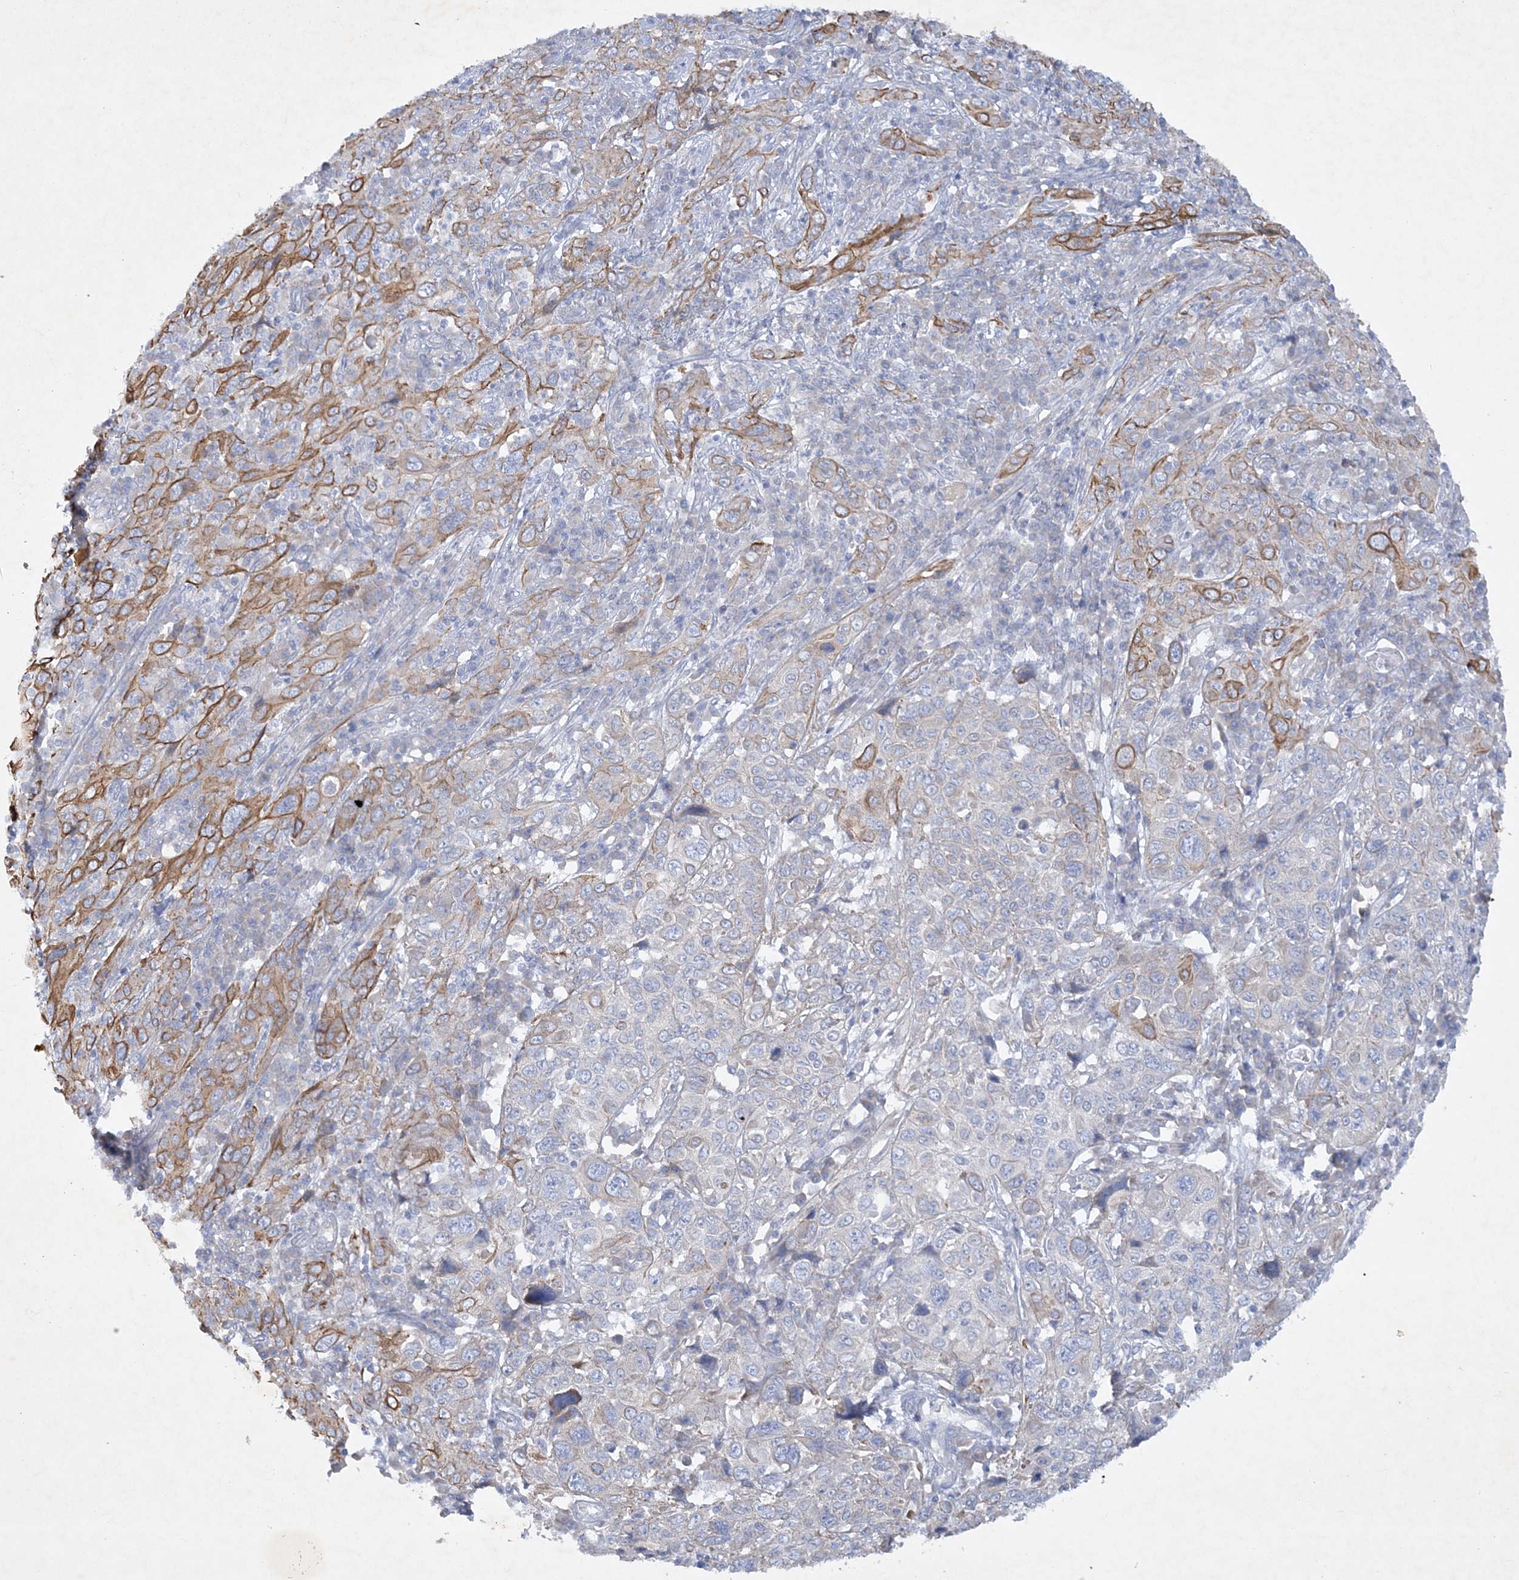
{"staining": {"intensity": "moderate", "quantity": "25%-75%", "location": "cytoplasmic/membranous"}, "tissue": "cervical cancer", "cell_type": "Tumor cells", "image_type": "cancer", "snomed": [{"axis": "morphology", "description": "Squamous cell carcinoma, NOS"}, {"axis": "topography", "description": "Cervix"}], "caption": "A brown stain labels moderate cytoplasmic/membranous positivity of a protein in human cervical squamous cell carcinoma tumor cells. (DAB IHC, brown staining for protein, blue staining for nuclei).", "gene": "FARSB", "patient": {"sex": "female", "age": 46}}